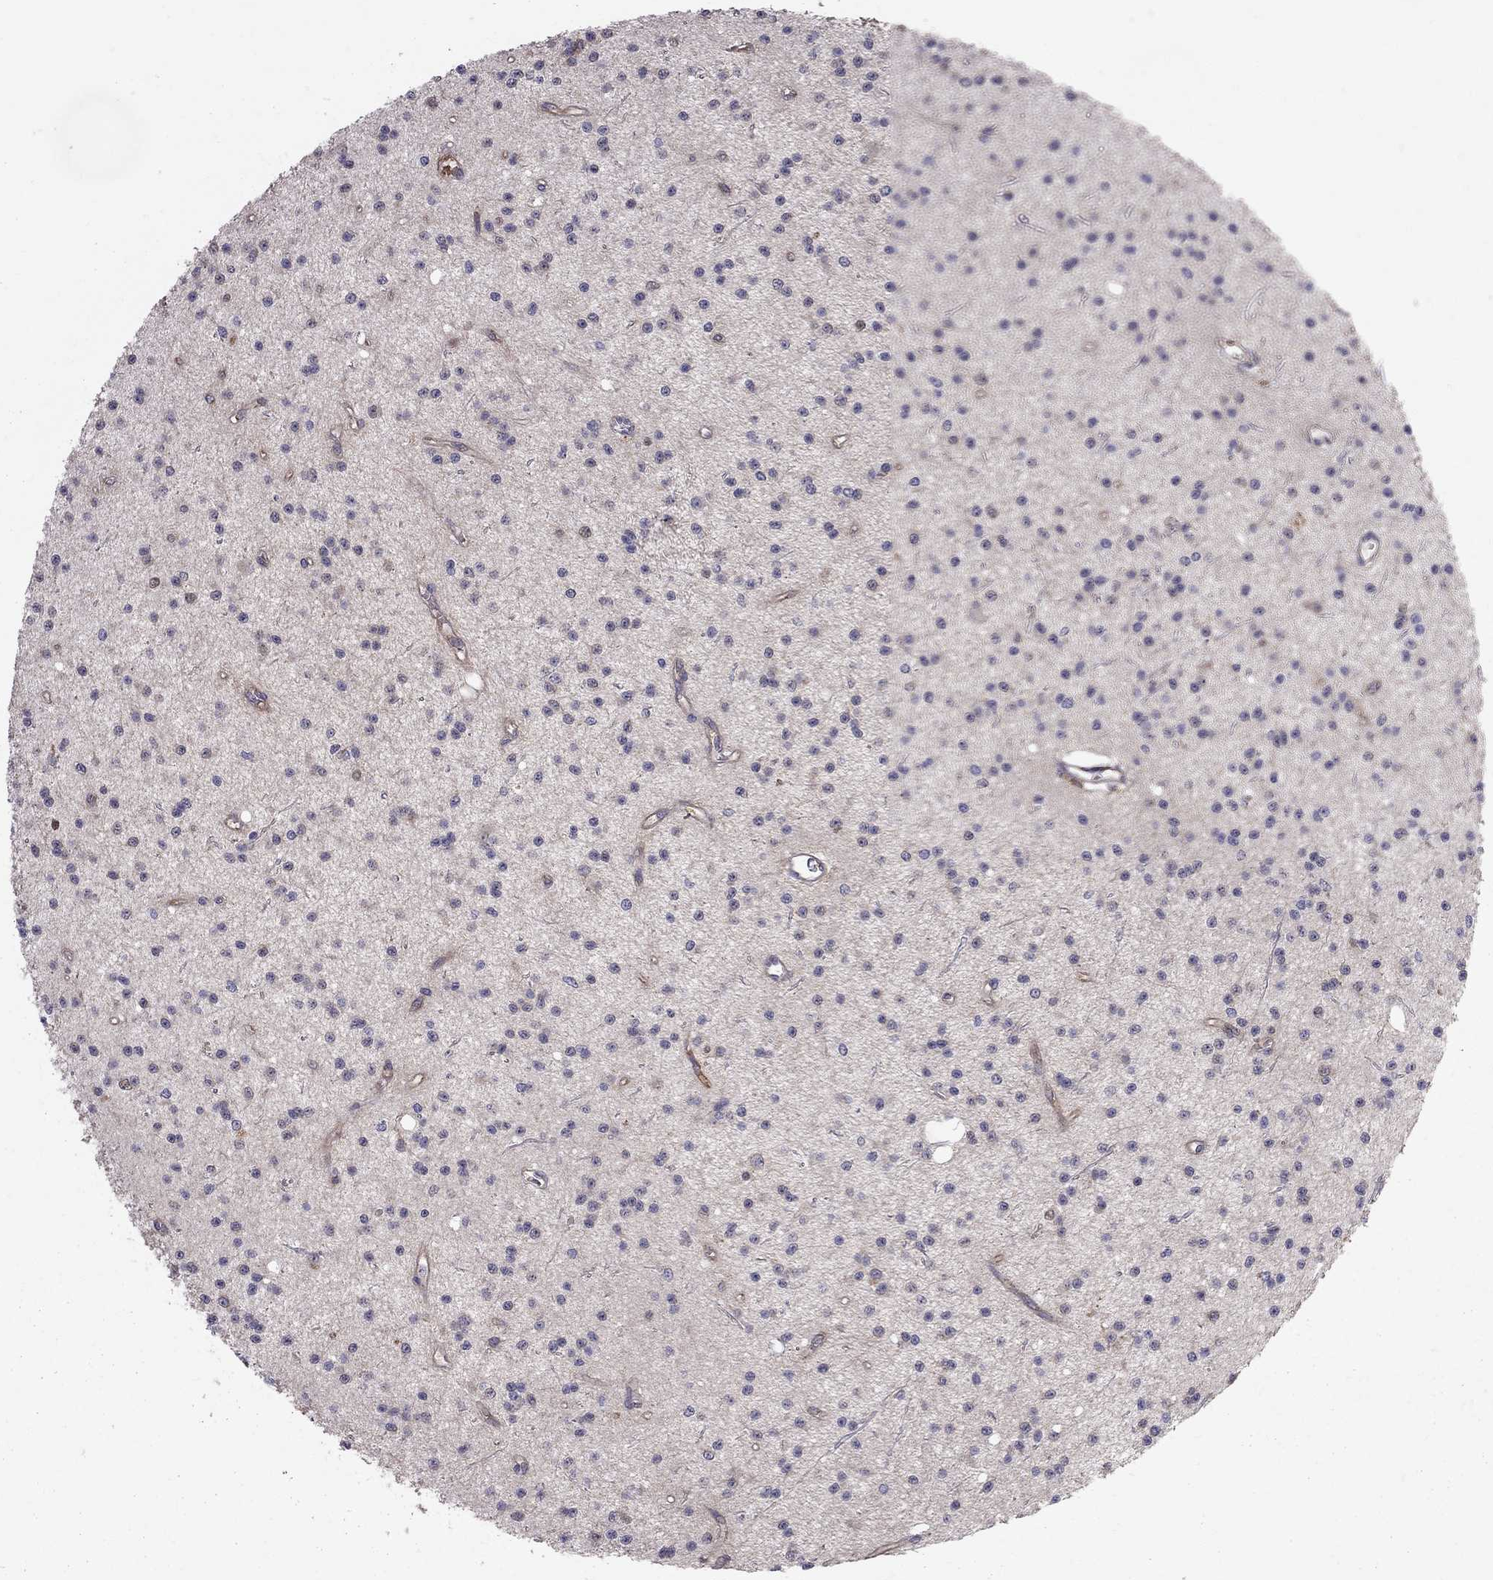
{"staining": {"intensity": "negative", "quantity": "none", "location": "none"}, "tissue": "glioma", "cell_type": "Tumor cells", "image_type": "cancer", "snomed": [{"axis": "morphology", "description": "Glioma, malignant, Low grade"}, {"axis": "topography", "description": "Brain"}], "caption": "There is no significant staining in tumor cells of malignant low-grade glioma. Brightfield microscopy of IHC stained with DAB (3,3'-diaminobenzidine) (brown) and hematoxylin (blue), captured at high magnification.", "gene": "EIF4E3", "patient": {"sex": "male", "age": 27}}